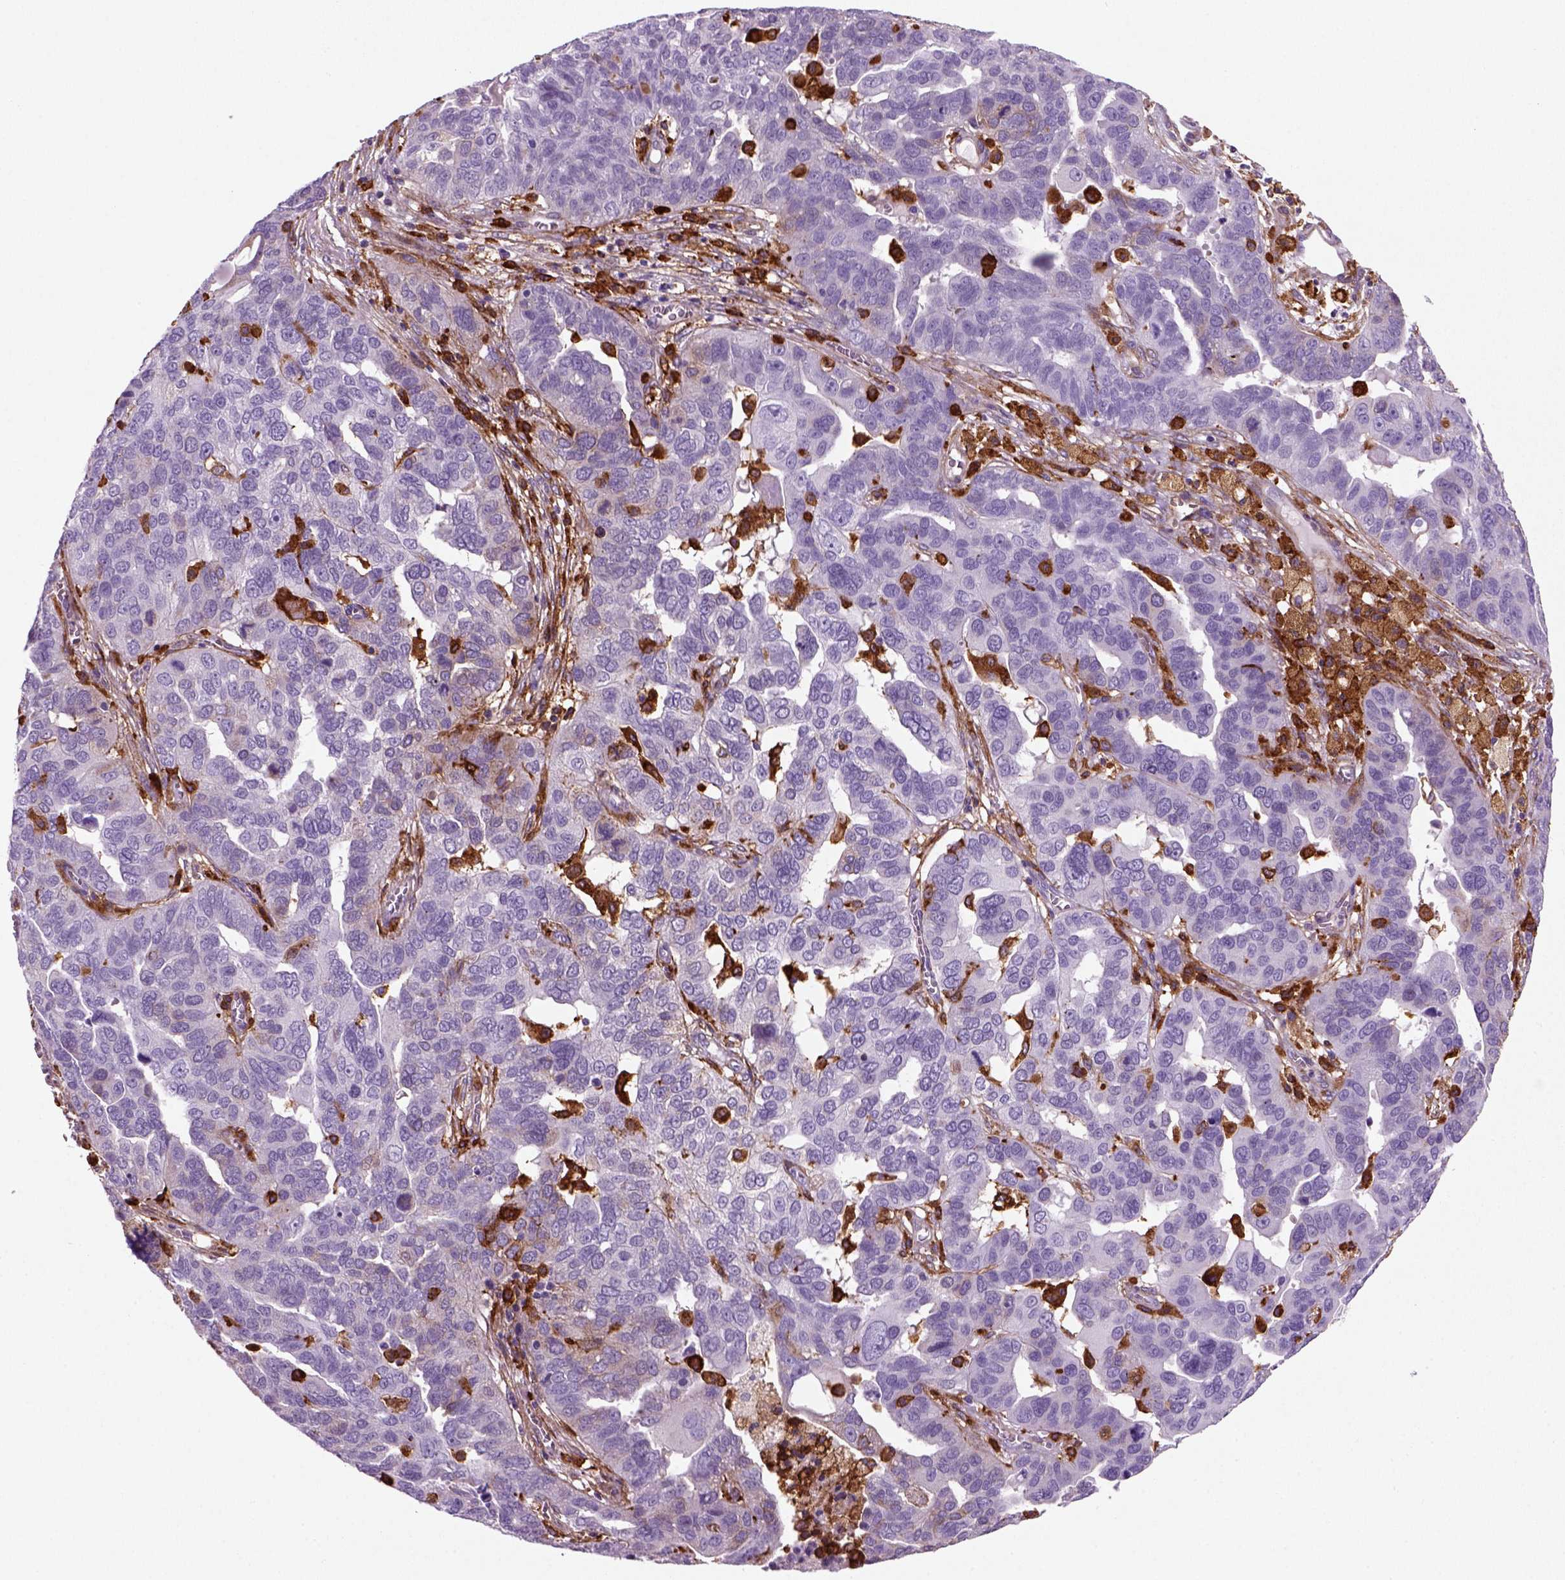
{"staining": {"intensity": "negative", "quantity": "none", "location": "none"}, "tissue": "ovarian cancer", "cell_type": "Tumor cells", "image_type": "cancer", "snomed": [{"axis": "morphology", "description": "Carcinoma, endometroid"}, {"axis": "topography", "description": "Soft tissue"}, {"axis": "topography", "description": "Ovary"}], "caption": "The micrograph reveals no staining of tumor cells in ovarian cancer (endometroid carcinoma).", "gene": "MARCKS", "patient": {"sex": "female", "age": 52}}